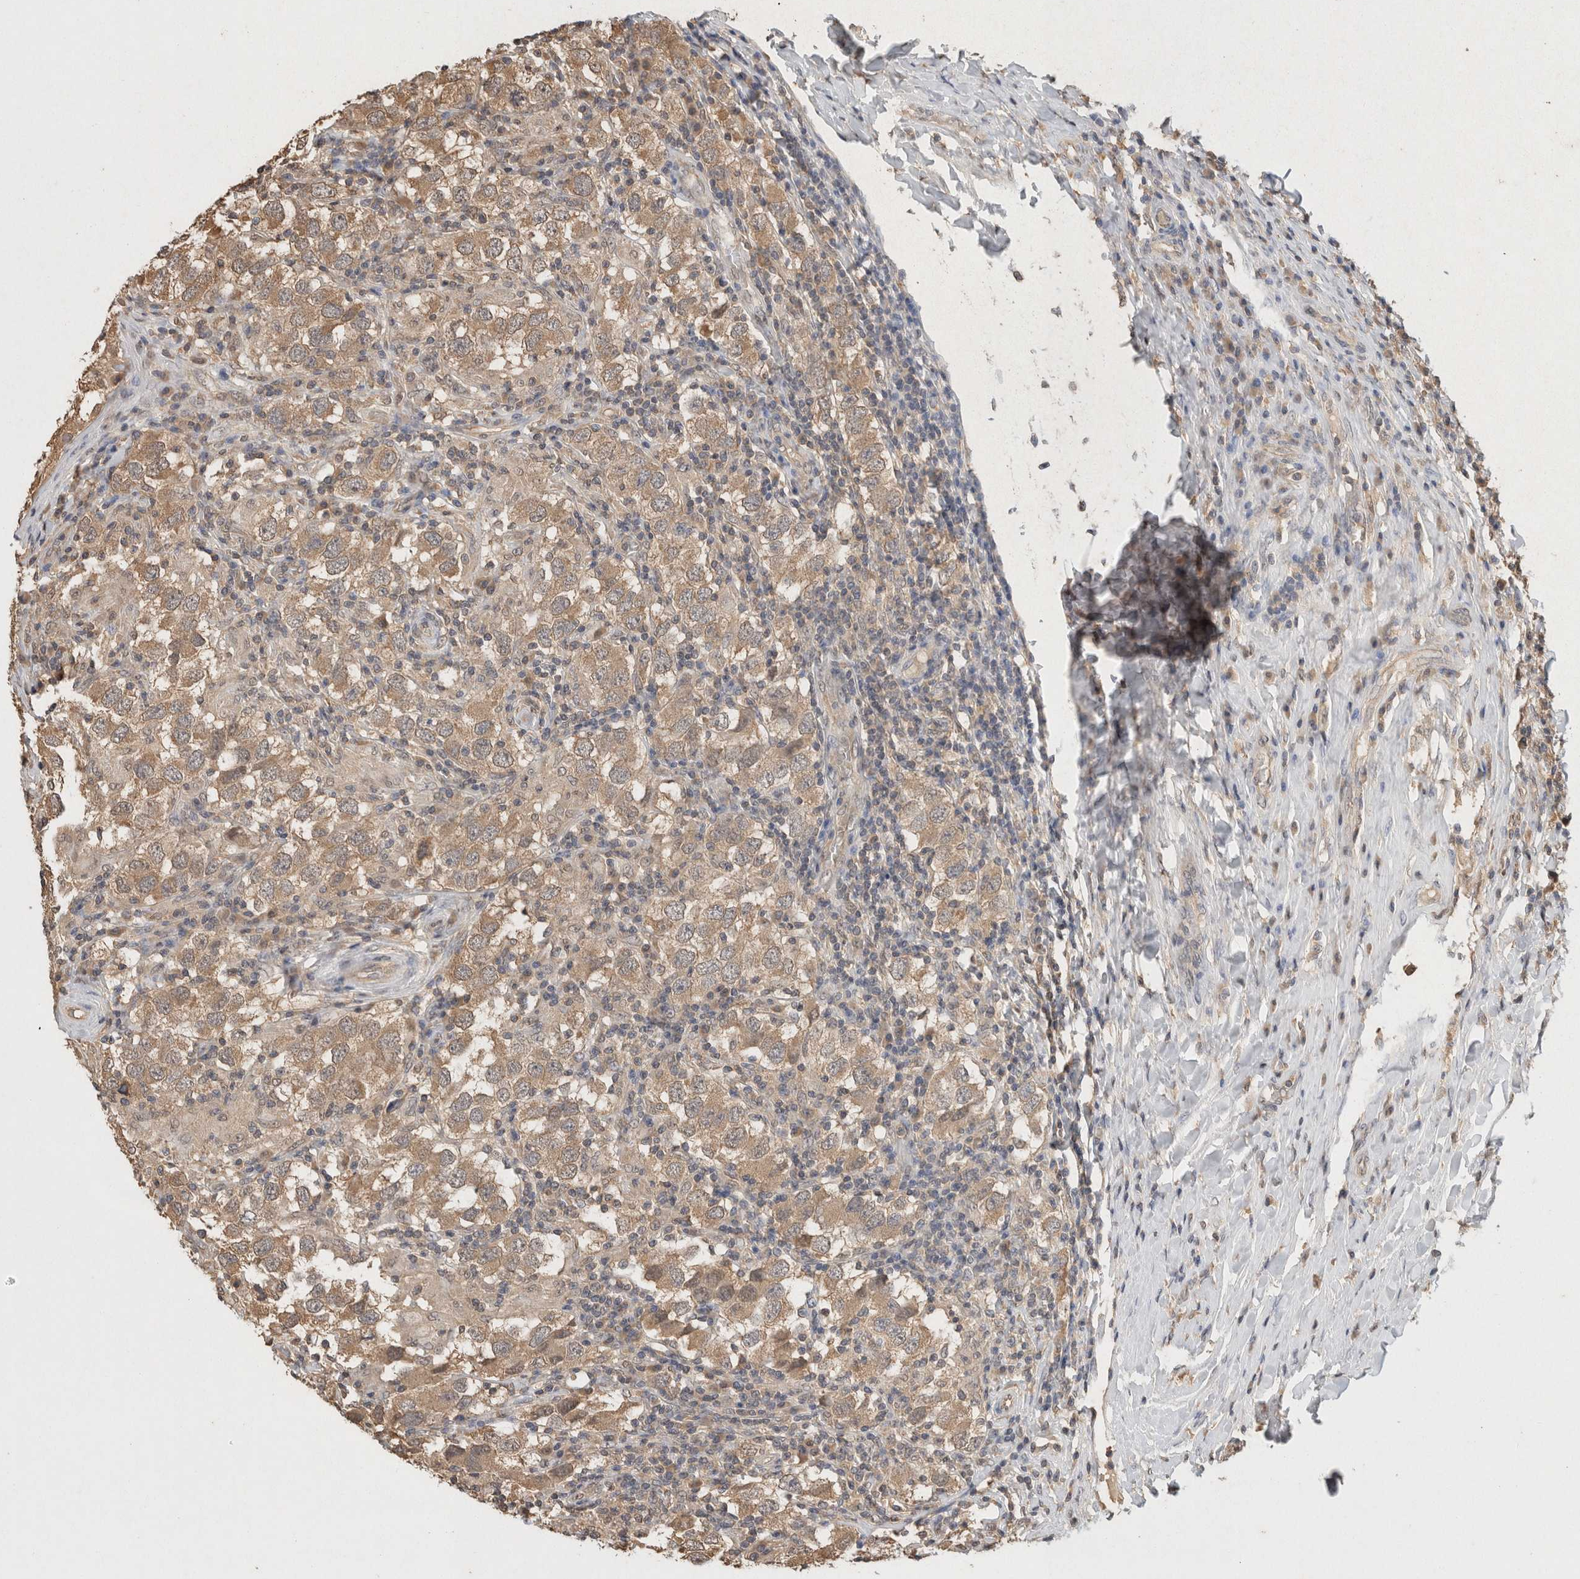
{"staining": {"intensity": "weak", "quantity": ">75%", "location": "cytoplasmic/membranous"}, "tissue": "testis cancer", "cell_type": "Tumor cells", "image_type": "cancer", "snomed": [{"axis": "morphology", "description": "Carcinoma, Embryonal, NOS"}, {"axis": "topography", "description": "Testis"}], "caption": "Immunohistochemical staining of testis cancer exhibits weak cytoplasmic/membranous protein positivity in about >75% of tumor cells.", "gene": "YWHAH", "patient": {"sex": "male", "age": 21}}